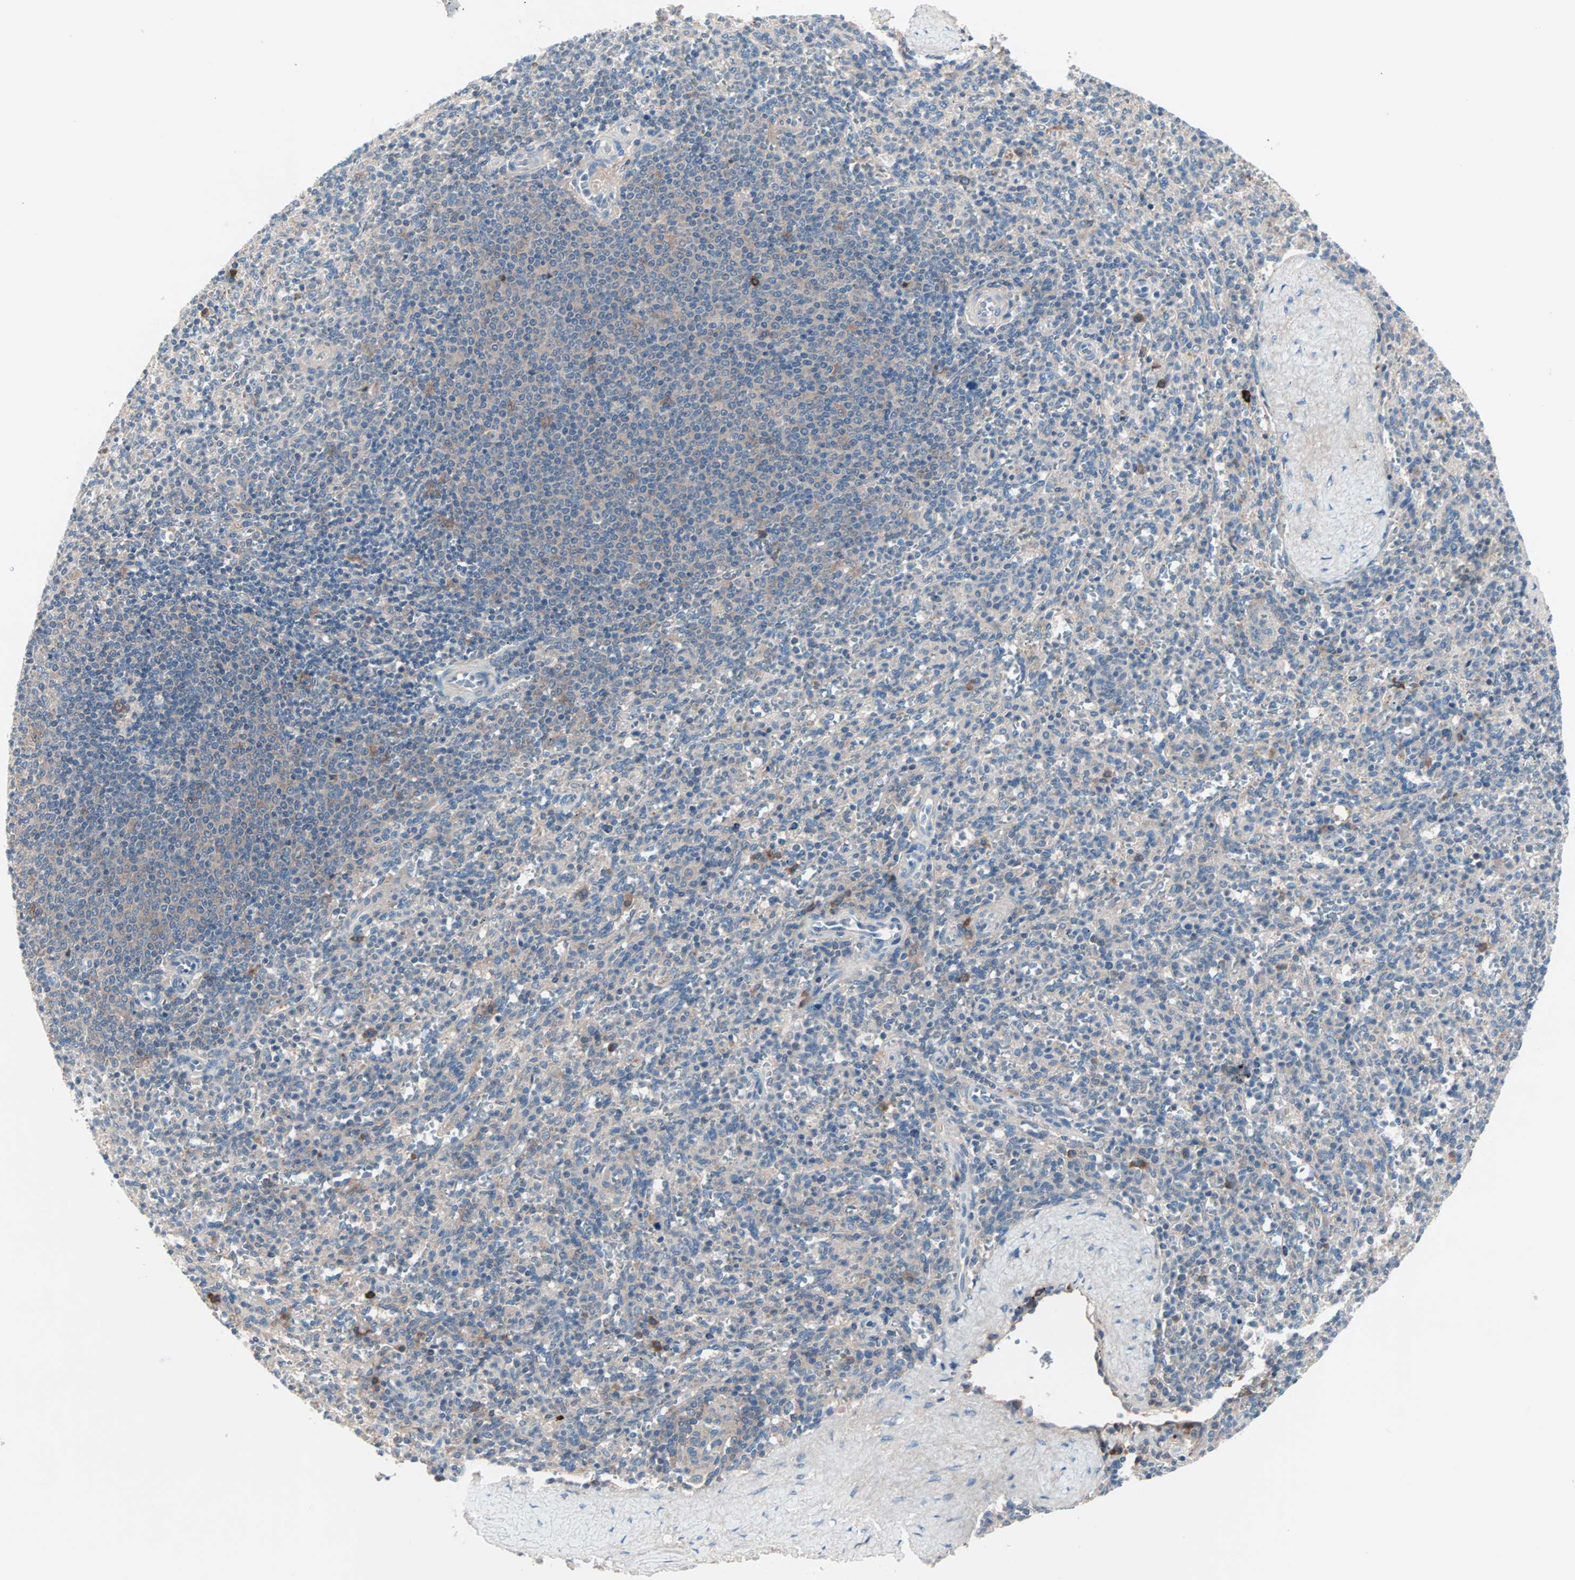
{"staining": {"intensity": "weak", "quantity": "25%-75%", "location": "cytoplasmic/membranous"}, "tissue": "spleen", "cell_type": "Cells in red pulp", "image_type": "normal", "snomed": [{"axis": "morphology", "description": "Normal tissue, NOS"}, {"axis": "topography", "description": "Spleen"}], "caption": "The histopathology image displays a brown stain indicating the presence of a protein in the cytoplasmic/membranous of cells in red pulp in spleen. The staining is performed using DAB brown chromogen to label protein expression. The nuclei are counter-stained blue using hematoxylin.", "gene": "CAD", "patient": {"sex": "male", "age": 36}}